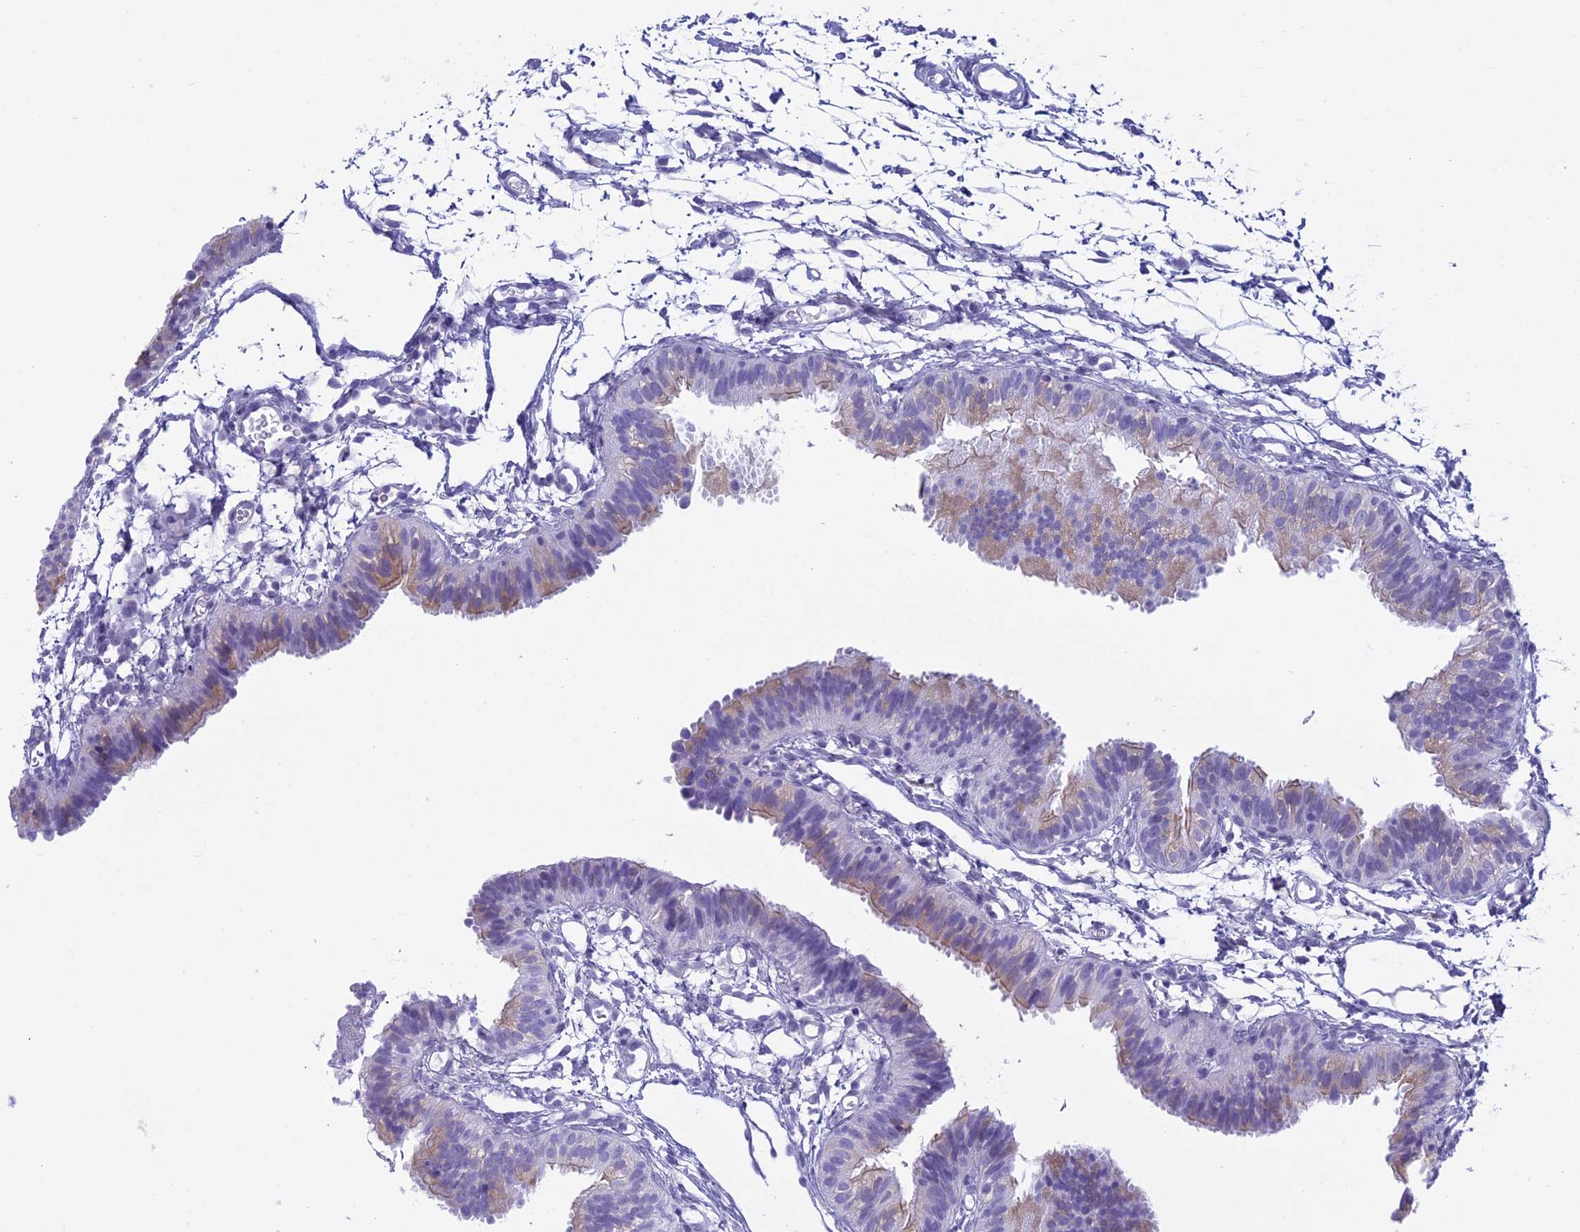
{"staining": {"intensity": "weak", "quantity": "25%-75%", "location": "cytoplasmic/membranous"}, "tissue": "fallopian tube", "cell_type": "Glandular cells", "image_type": "normal", "snomed": [{"axis": "morphology", "description": "Normal tissue, NOS"}, {"axis": "topography", "description": "Fallopian tube"}], "caption": "Protein staining of normal fallopian tube exhibits weak cytoplasmic/membranous staining in about 25%-75% of glandular cells. (DAB IHC with brightfield microscopy, high magnification).", "gene": "MAP6", "patient": {"sex": "female", "age": 35}}